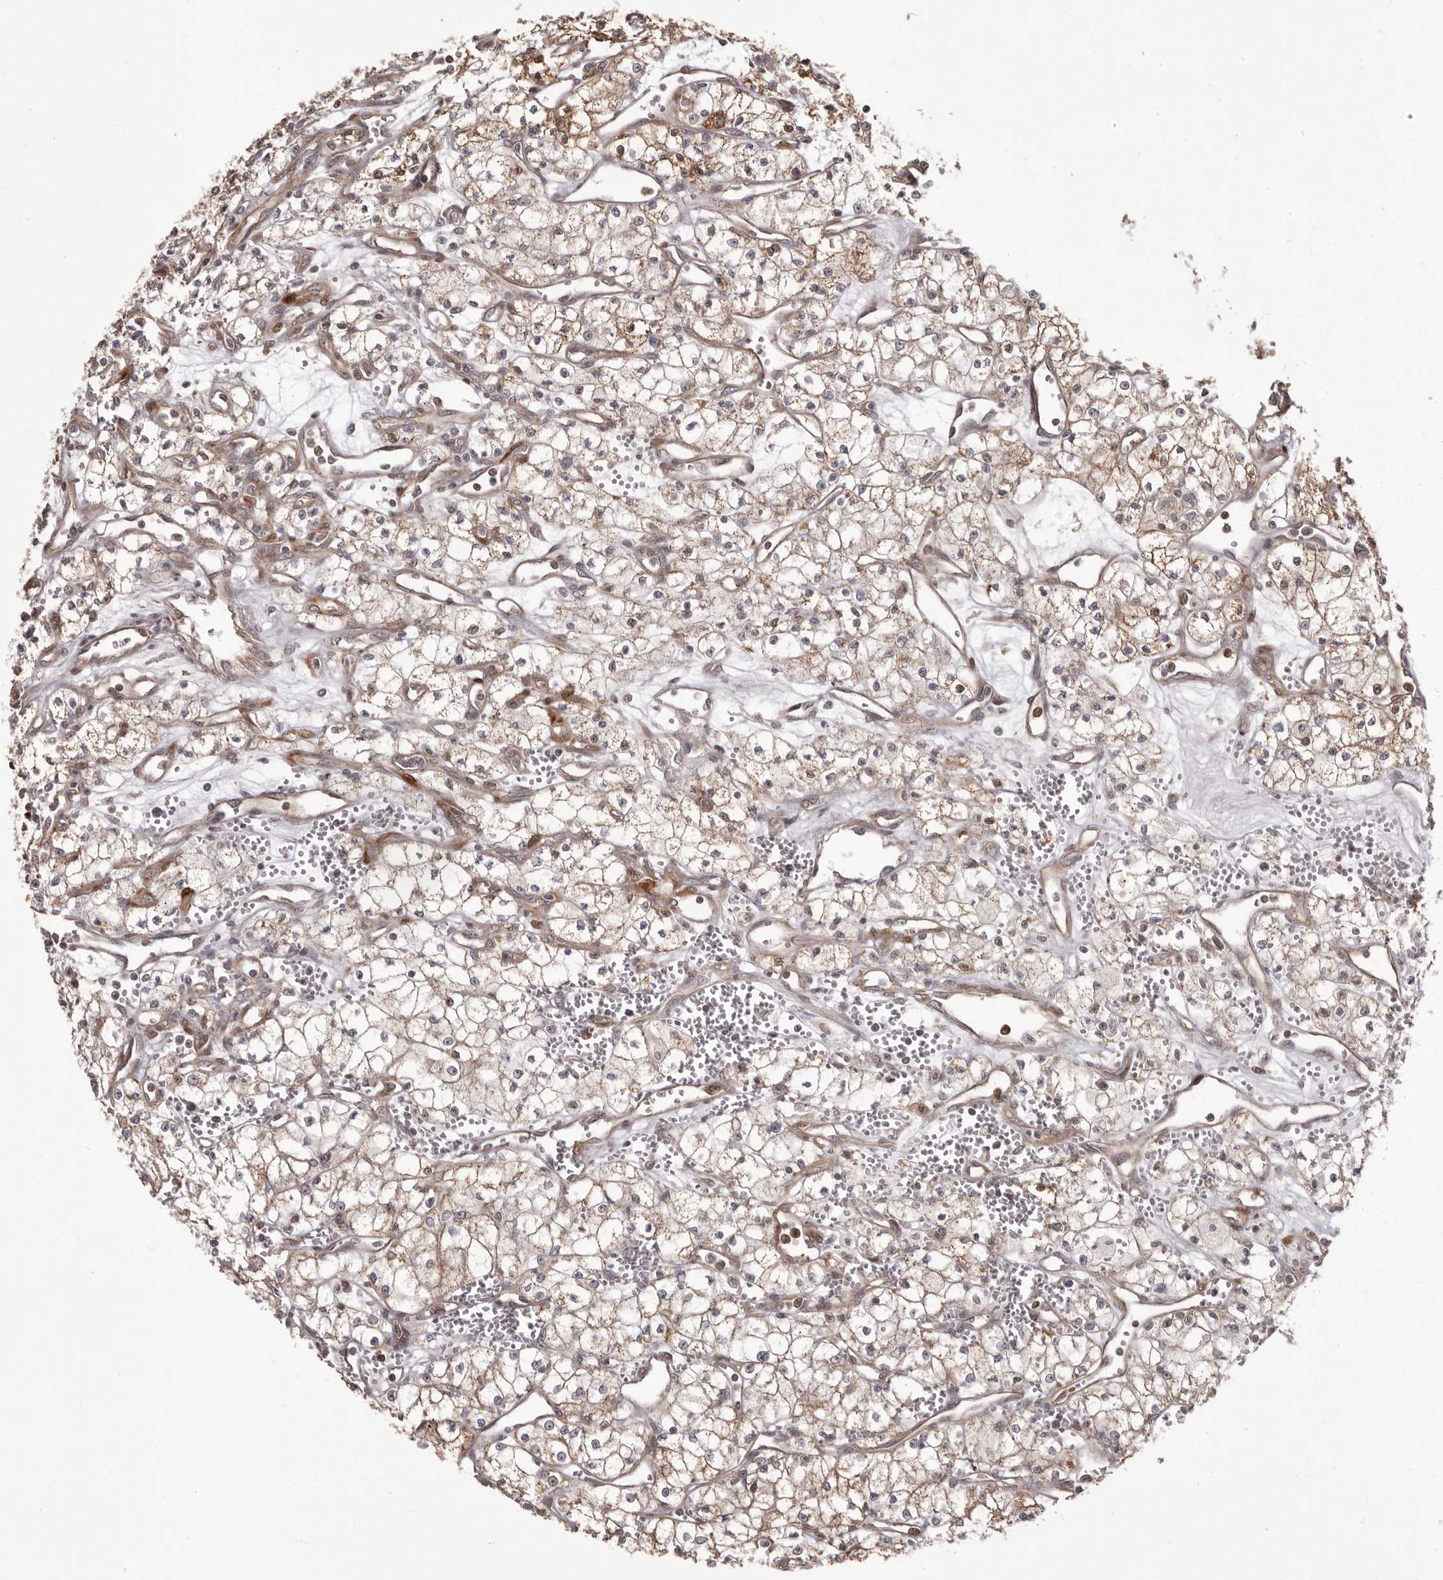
{"staining": {"intensity": "moderate", "quantity": ">75%", "location": "cytoplasmic/membranous"}, "tissue": "renal cancer", "cell_type": "Tumor cells", "image_type": "cancer", "snomed": [{"axis": "morphology", "description": "Adenocarcinoma, NOS"}, {"axis": "topography", "description": "Kidney"}], "caption": "Approximately >75% of tumor cells in renal cancer reveal moderate cytoplasmic/membranous protein expression as visualized by brown immunohistochemical staining.", "gene": "GFOD1", "patient": {"sex": "male", "age": 59}}